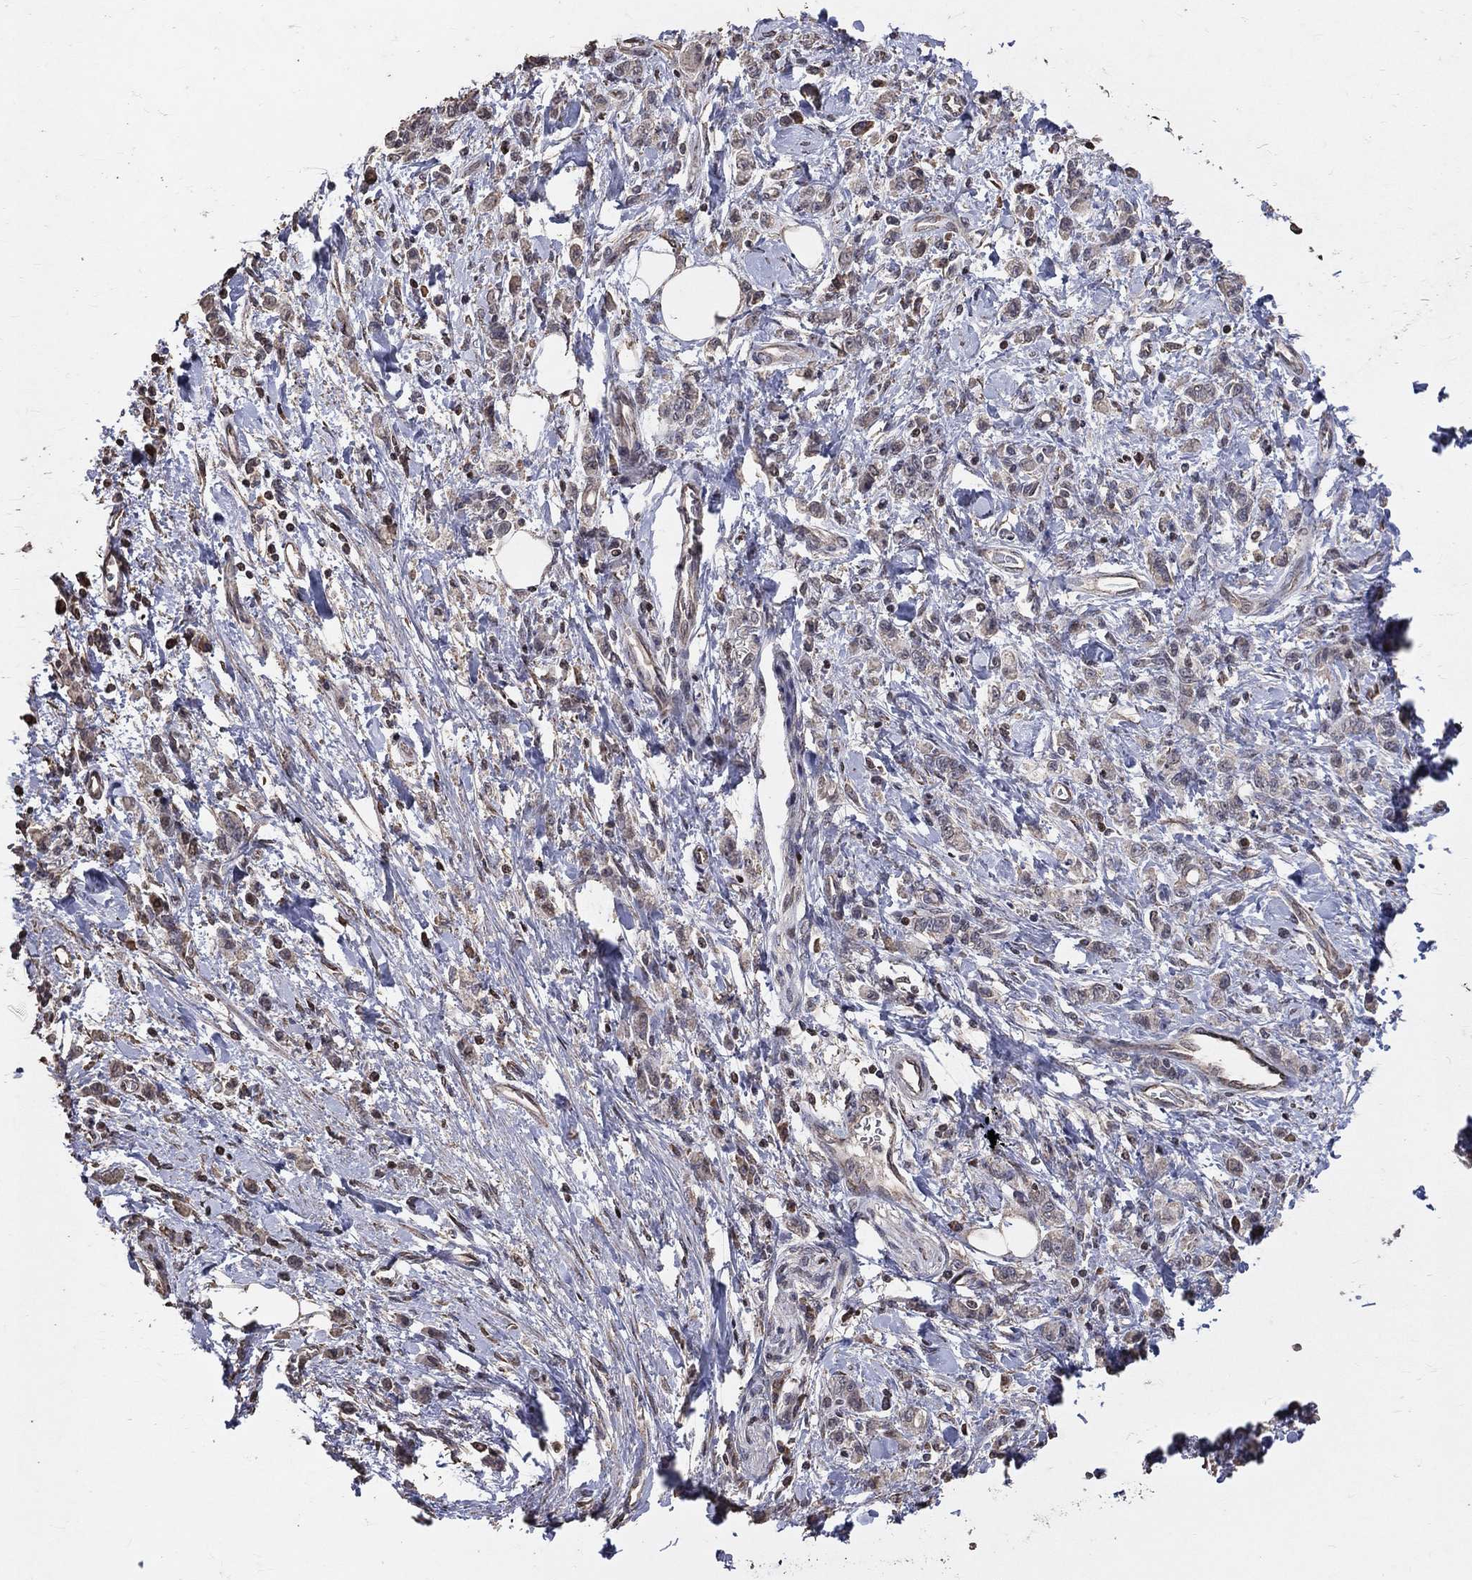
{"staining": {"intensity": "negative", "quantity": "none", "location": "none"}, "tissue": "stomach cancer", "cell_type": "Tumor cells", "image_type": "cancer", "snomed": [{"axis": "morphology", "description": "Adenocarcinoma, NOS"}, {"axis": "topography", "description": "Stomach"}], "caption": "The micrograph shows no staining of tumor cells in stomach cancer.", "gene": "LY6K", "patient": {"sex": "male", "age": 77}}